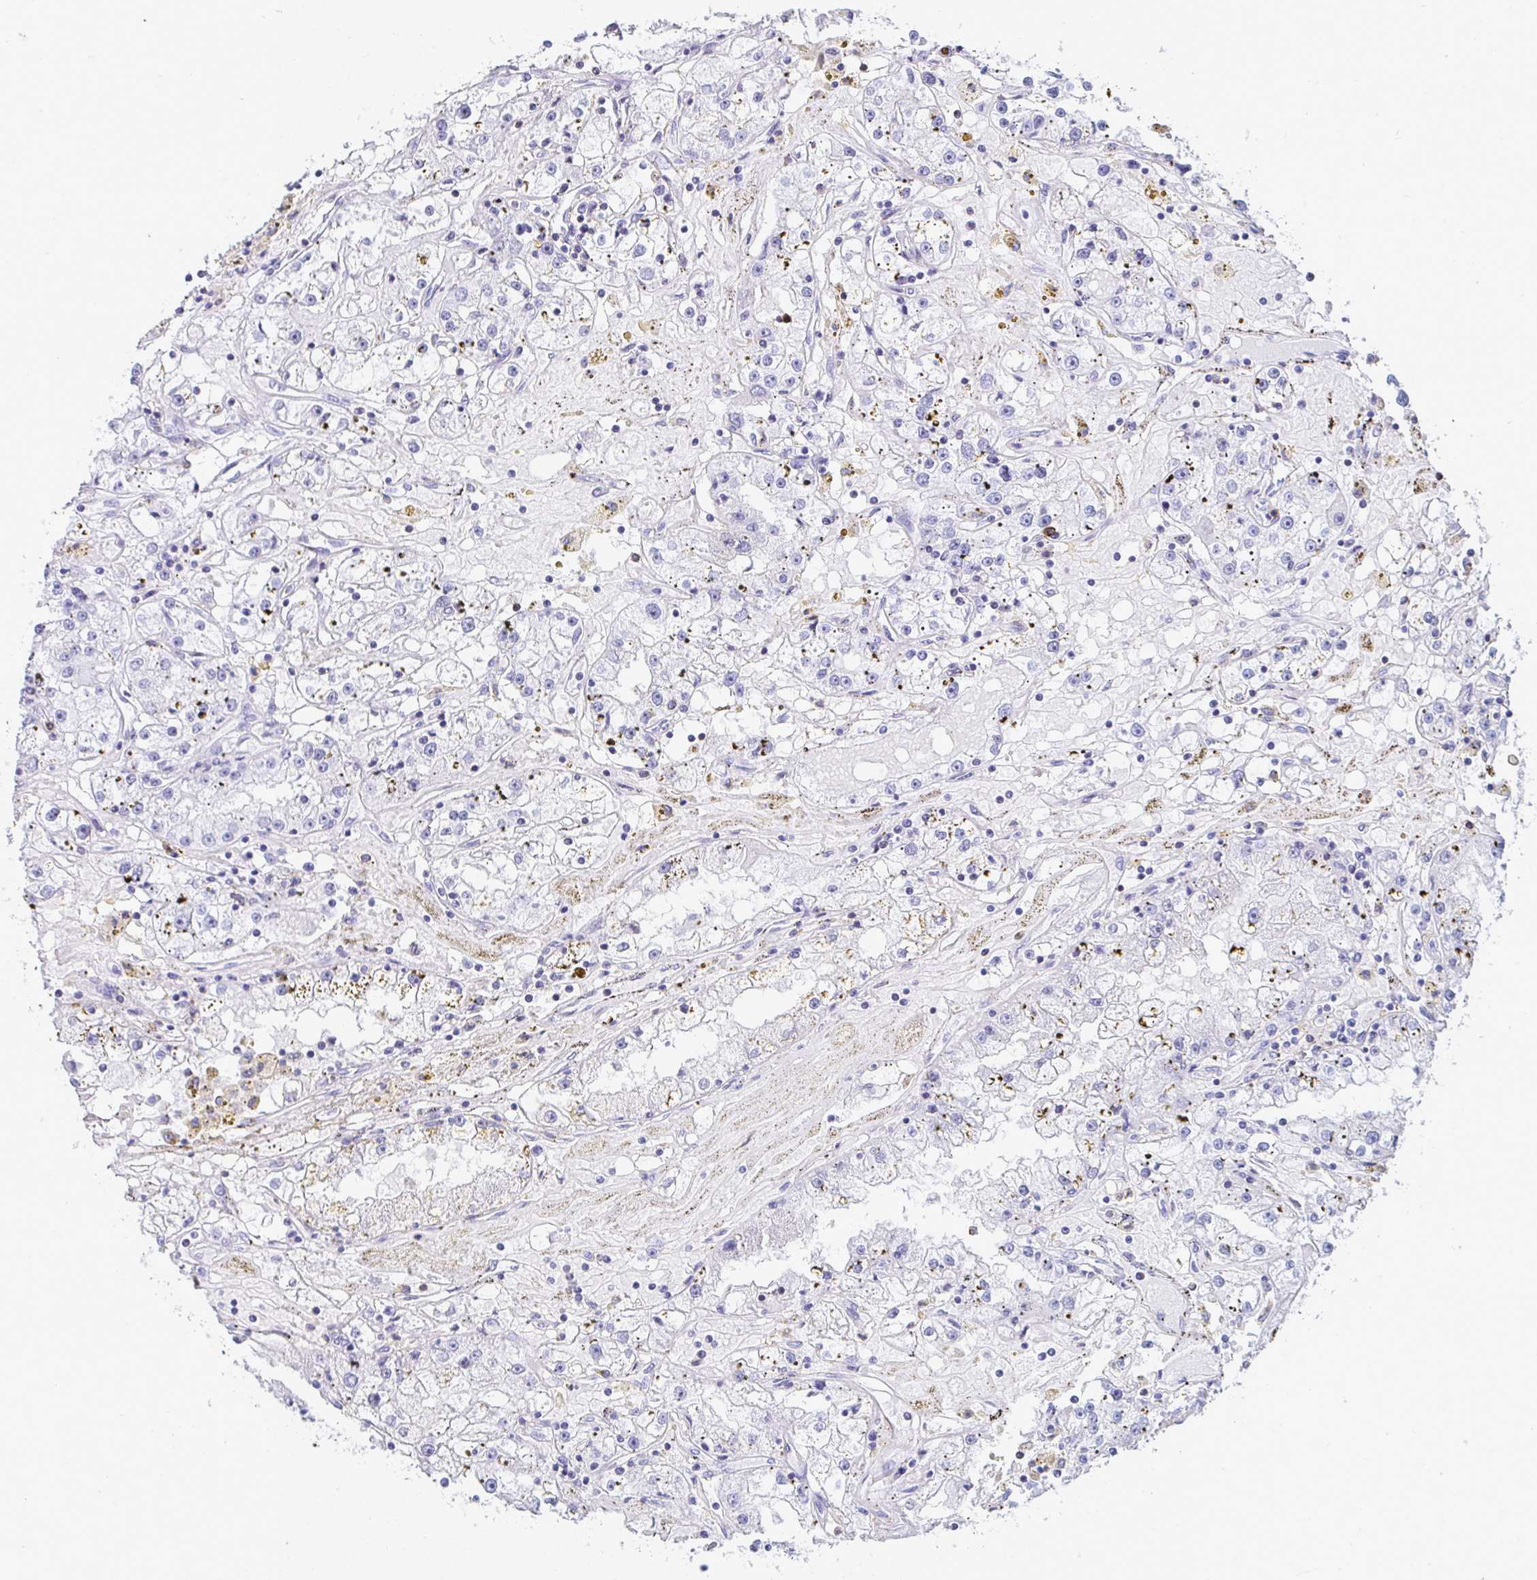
{"staining": {"intensity": "negative", "quantity": "none", "location": "none"}, "tissue": "renal cancer", "cell_type": "Tumor cells", "image_type": "cancer", "snomed": [{"axis": "morphology", "description": "Adenocarcinoma, NOS"}, {"axis": "topography", "description": "Kidney"}], "caption": "Tumor cells show no significant protein expression in renal cancer. (DAB IHC visualized using brightfield microscopy, high magnification).", "gene": "CD7", "patient": {"sex": "male", "age": 56}}